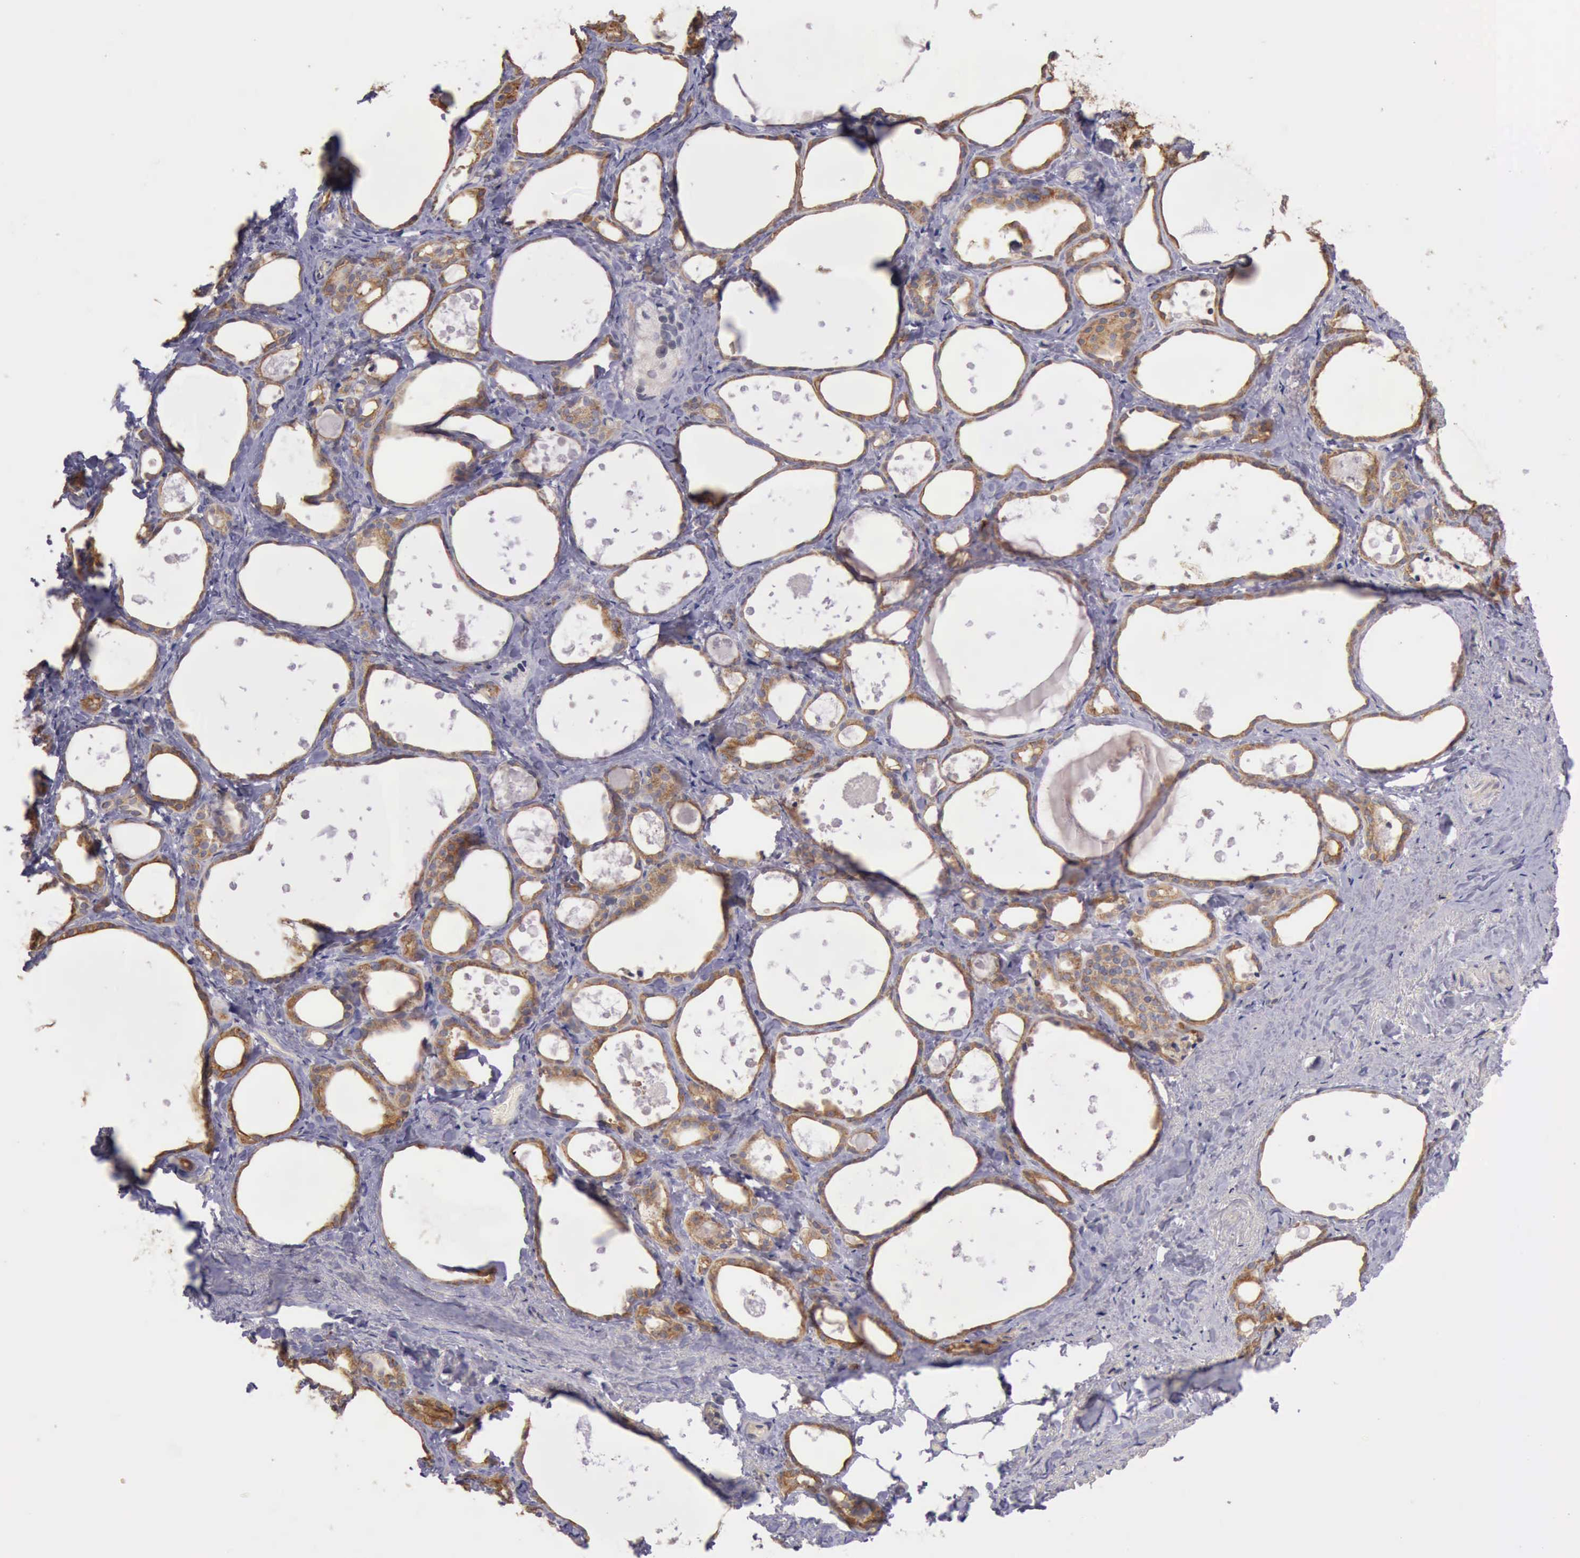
{"staining": {"intensity": "weak", "quantity": ">75%", "location": "cytoplasmic/membranous"}, "tissue": "thyroid gland", "cell_type": "Glandular cells", "image_type": "normal", "snomed": [{"axis": "morphology", "description": "Normal tissue, NOS"}, {"axis": "topography", "description": "Thyroid gland"}], "caption": "Immunohistochemistry image of unremarkable thyroid gland: human thyroid gland stained using IHC demonstrates low levels of weak protein expression localized specifically in the cytoplasmic/membranous of glandular cells, appearing as a cytoplasmic/membranous brown color.", "gene": "RAB39B", "patient": {"sex": "female", "age": 75}}